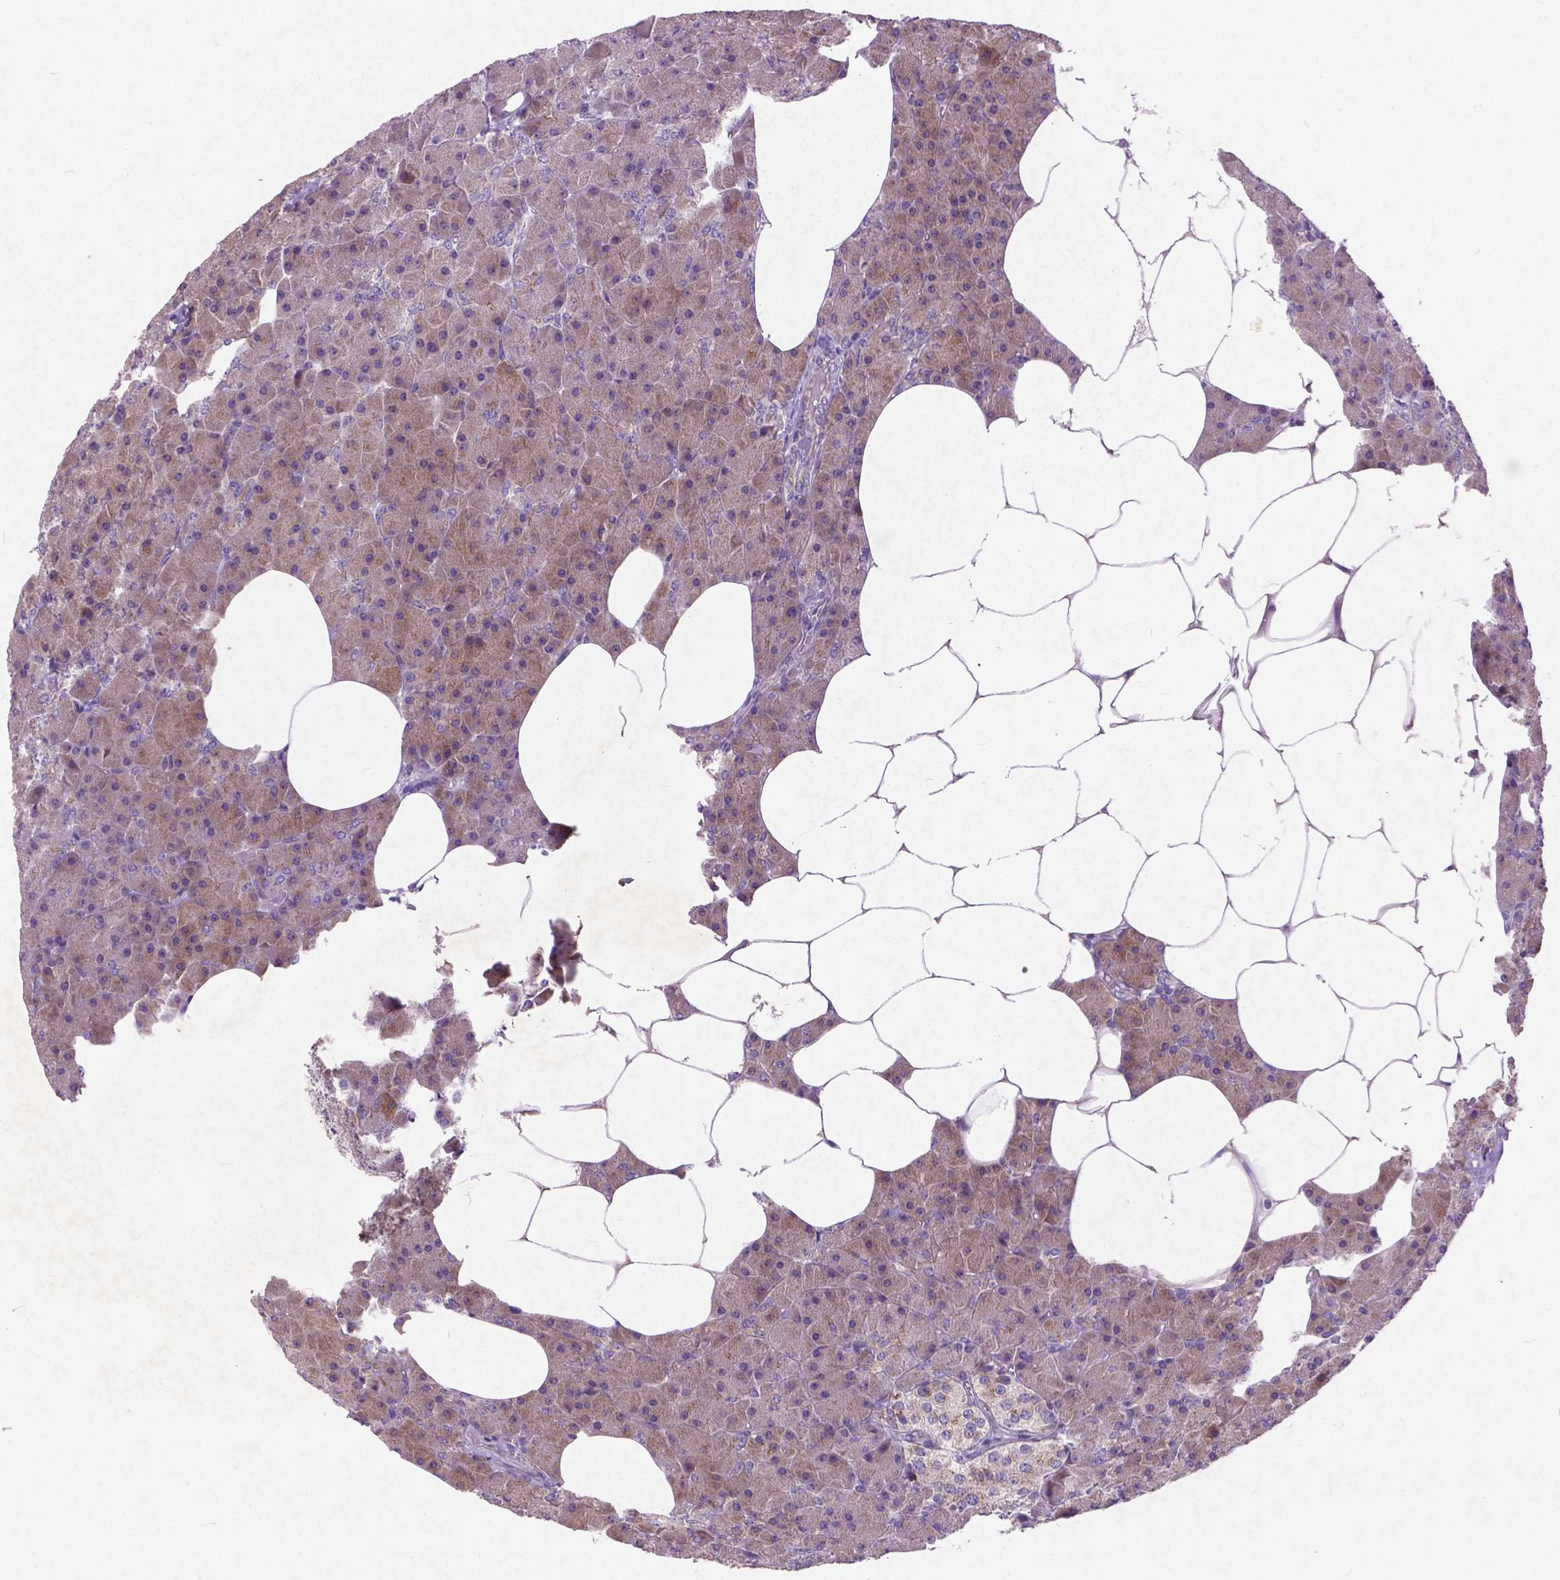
{"staining": {"intensity": "weak", "quantity": "25%-75%", "location": "cytoplasmic/membranous"}, "tissue": "pancreas", "cell_type": "Exocrine glandular cells", "image_type": "normal", "snomed": [{"axis": "morphology", "description": "Normal tissue, NOS"}, {"axis": "topography", "description": "Pancreas"}], "caption": "This is a micrograph of immunohistochemistry (IHC) staining of benign pancreas, which shows weak positivity in the cytoplasmic/membranous of exocrine glandular cells.", "gene": "ATG4D", "patient": {"sex": "female", "age": 45}}